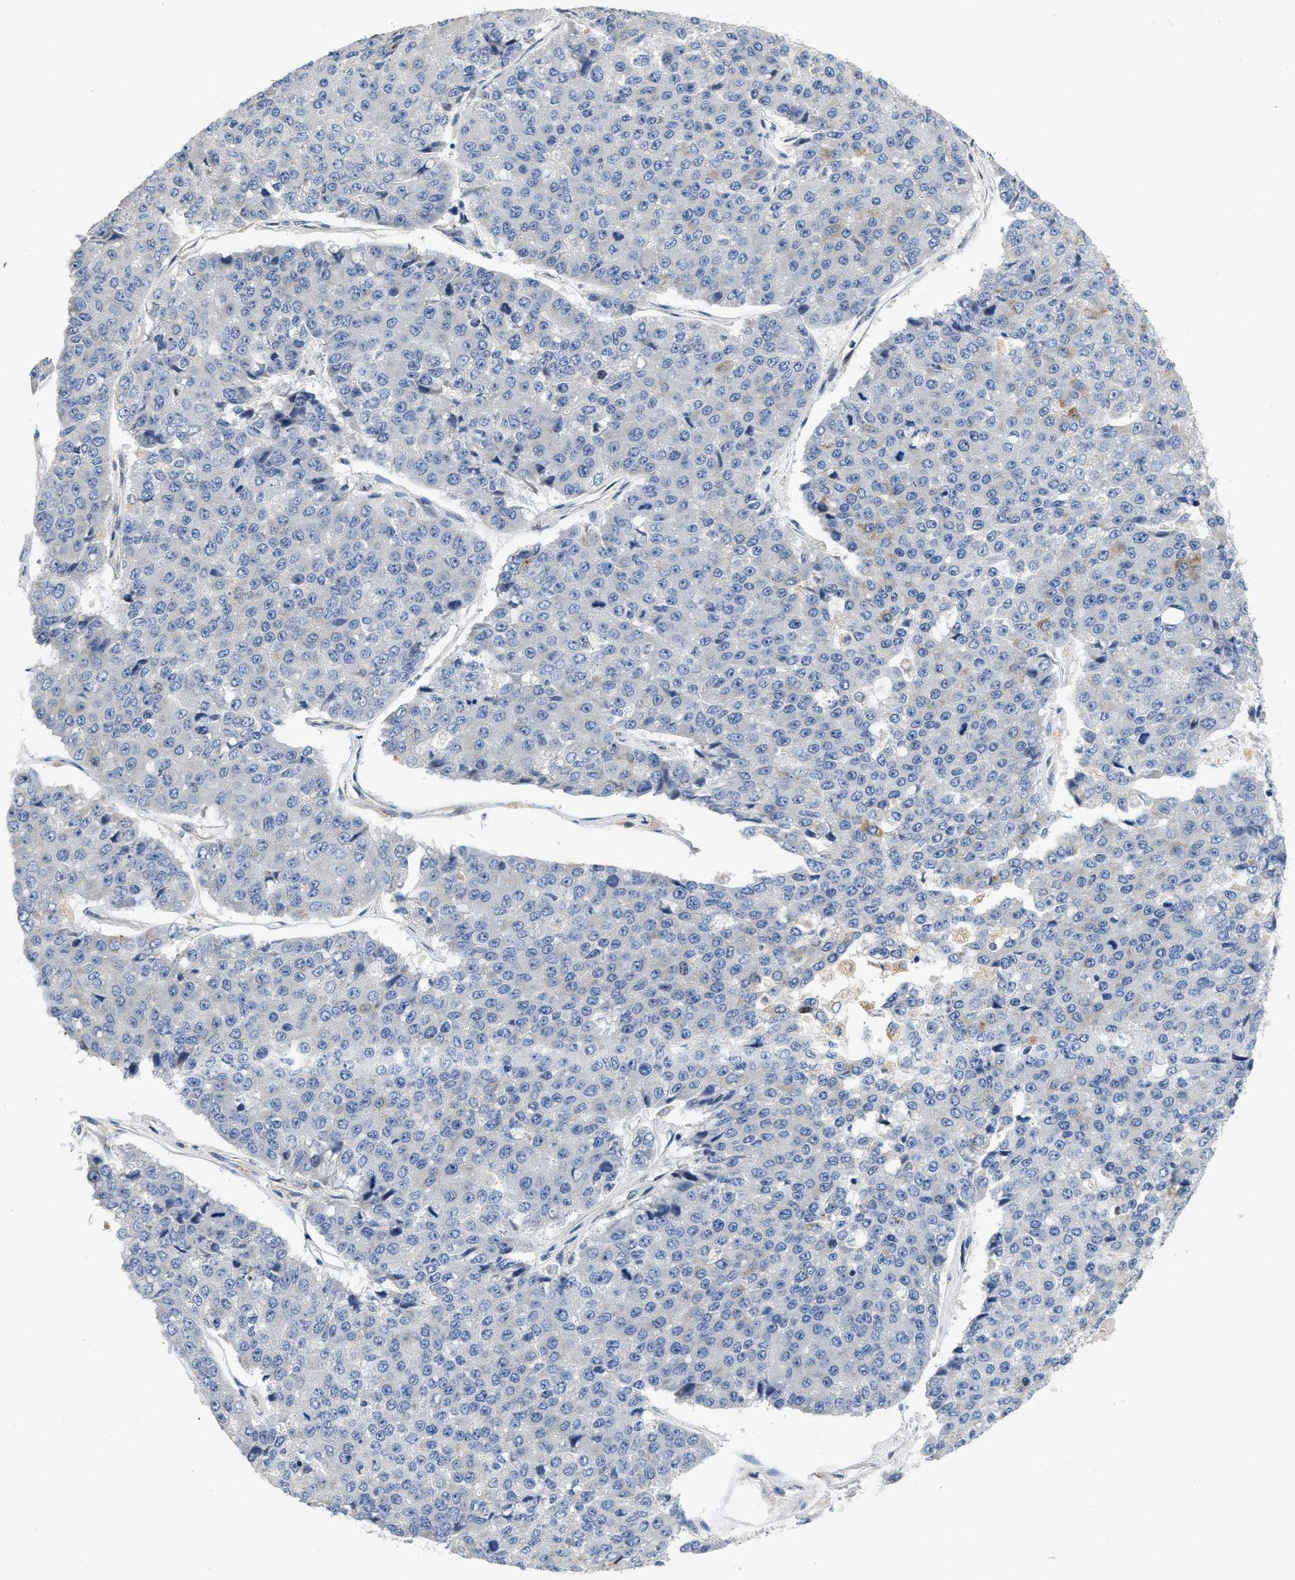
{"staining": {"intensity": "negative", "quantity": "none", "location": "none"}, "tissue": "pancreatic cancer", "cell_type": "Tumor cells", "image_type": "cancer", "snomed": [{"axis": "morphology", "description": "Adenocarcinoma, NOS"}, {"axis": "topography", "description": "Pancreas"}], "caption": "Pancreatic cancer (adenocarcinoma) stained for a protein using immunohistochemistry (IHC) shows no positivity tumor cells.", "gene": "VIP", "patient": {"sex": "male", "age": 50}}